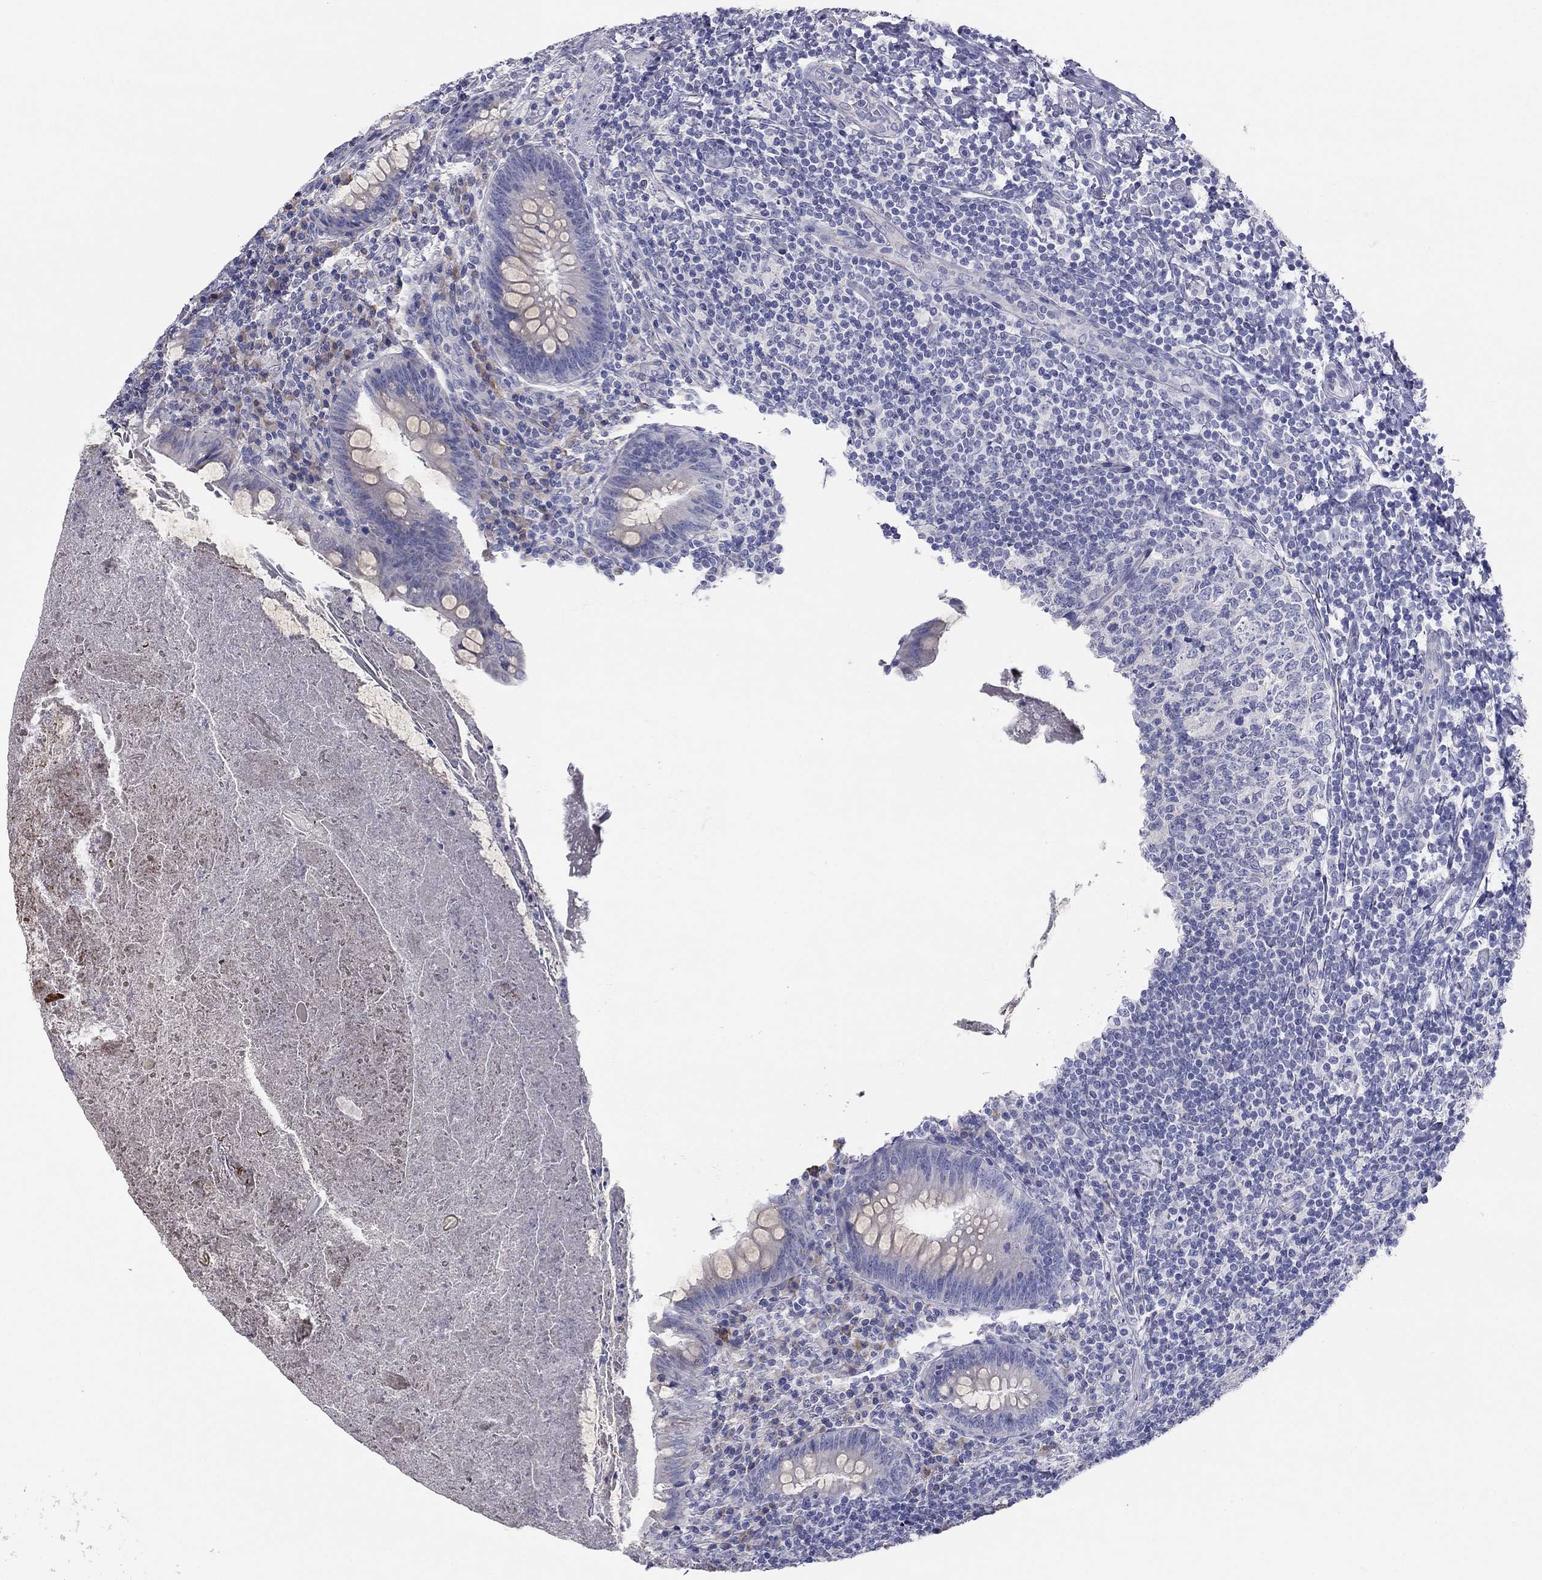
{"staining": {"intensity": "negative", "quantity": "none", "location": "none"}, "tissue": "appendix", "cell_type": "Glandular cells", "image_type": "normal", "snomed": [{"axis": "morphology", "description": "Normal tissue, NOS"}, {"axis": "topography", "description": "Appendix"}], "caption": "DAB immunohistochemical staining of normal human appendix exhibits no significant positivity in glandular cells.", "gene": "GRK7", "patient": {"sex": "male", "age": 47}}